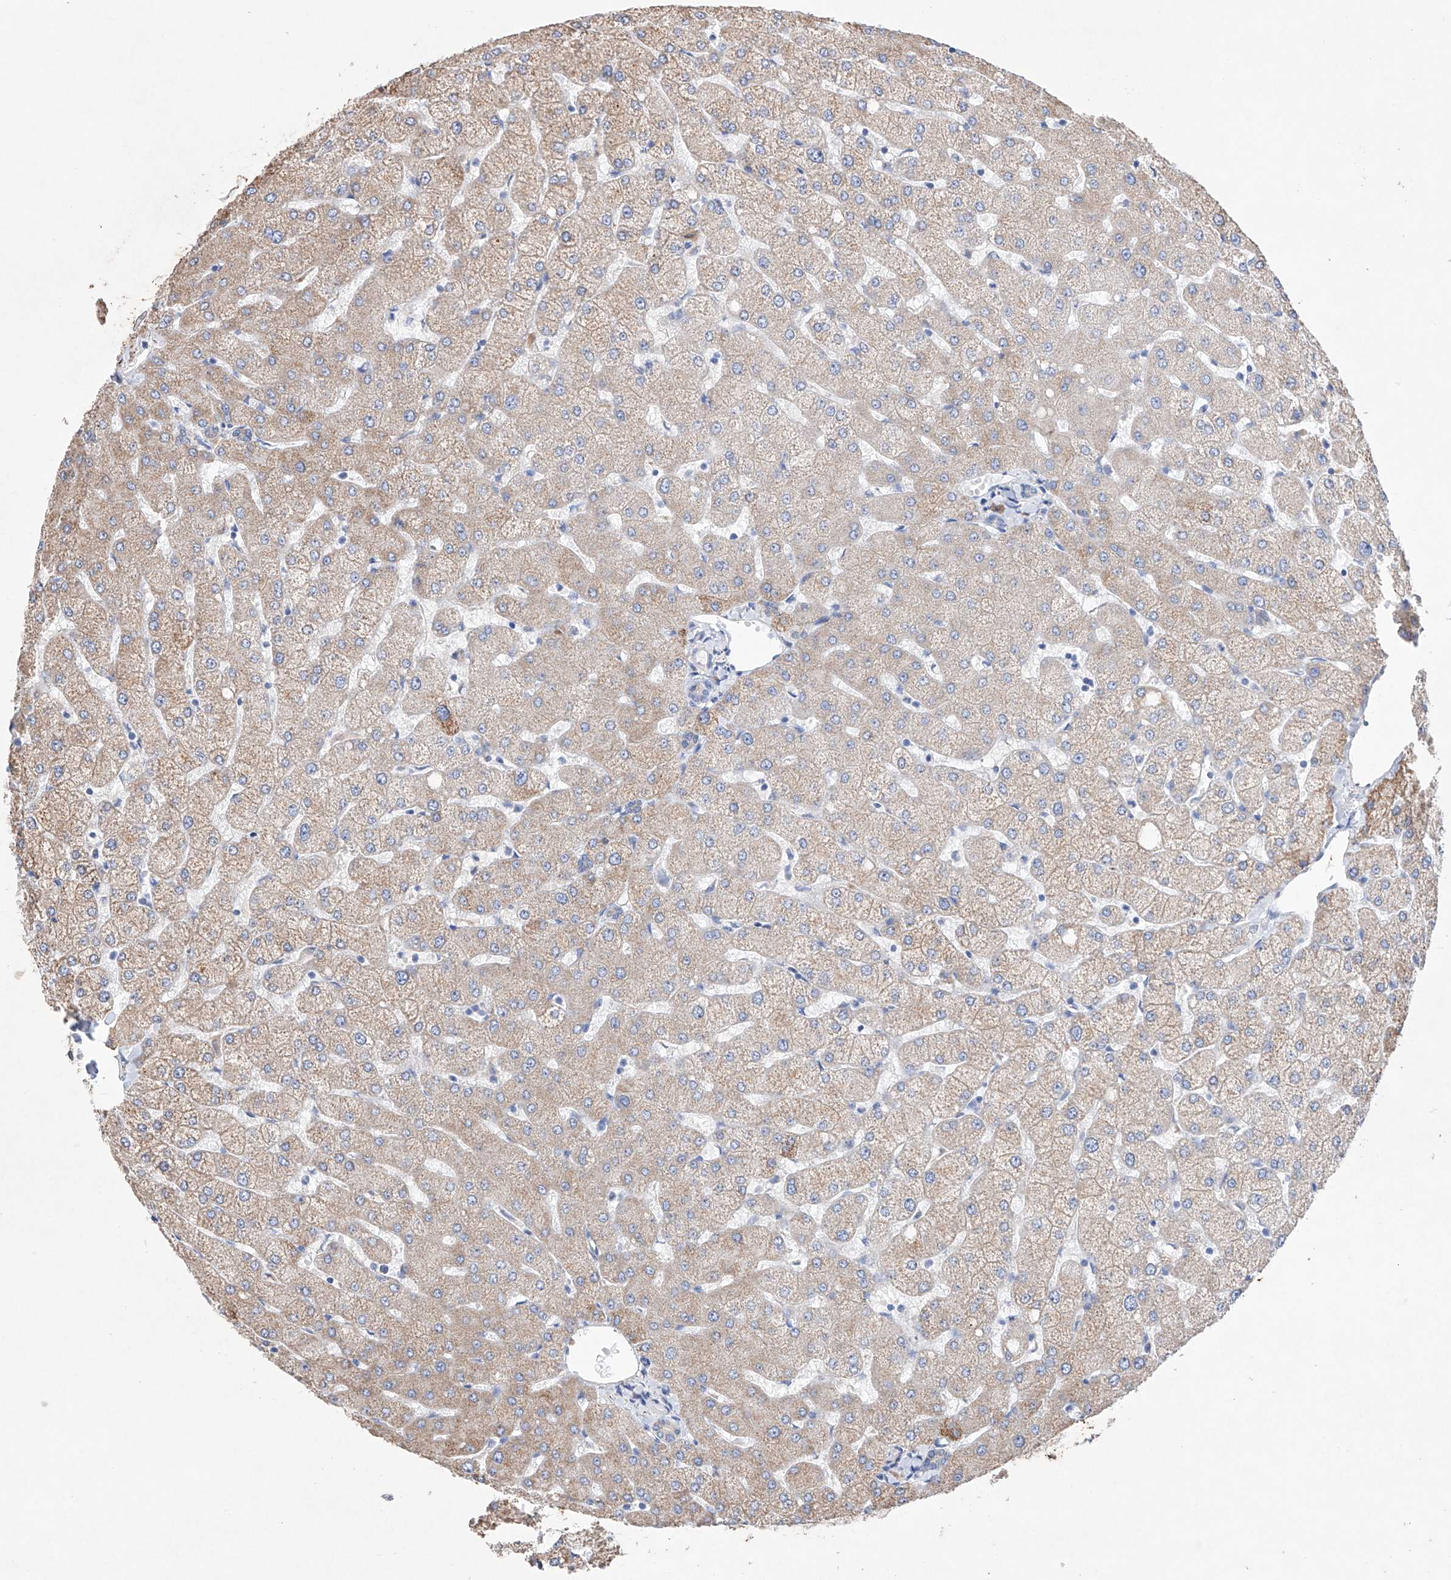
{"staining": {"intensity": "weak", "quantity": "25%-75%", "location": "cytoplasmic/membranous"}, "tissue": "liver", "cell_type": "Cholangiocytes", "image_type": "normal", "snomed": [{"axis": "morphology", "description": "Normal tissue, NOS"}, {"axis": "topography", "description": "Liver"}], "caption": "Protein analysis of normal liver displays weak cytoplasmic/membranous positivity in about 25%-75% of cholangiocytes.", "gene": "NRROS", "patient": {"sex": "female", "age": 54}}